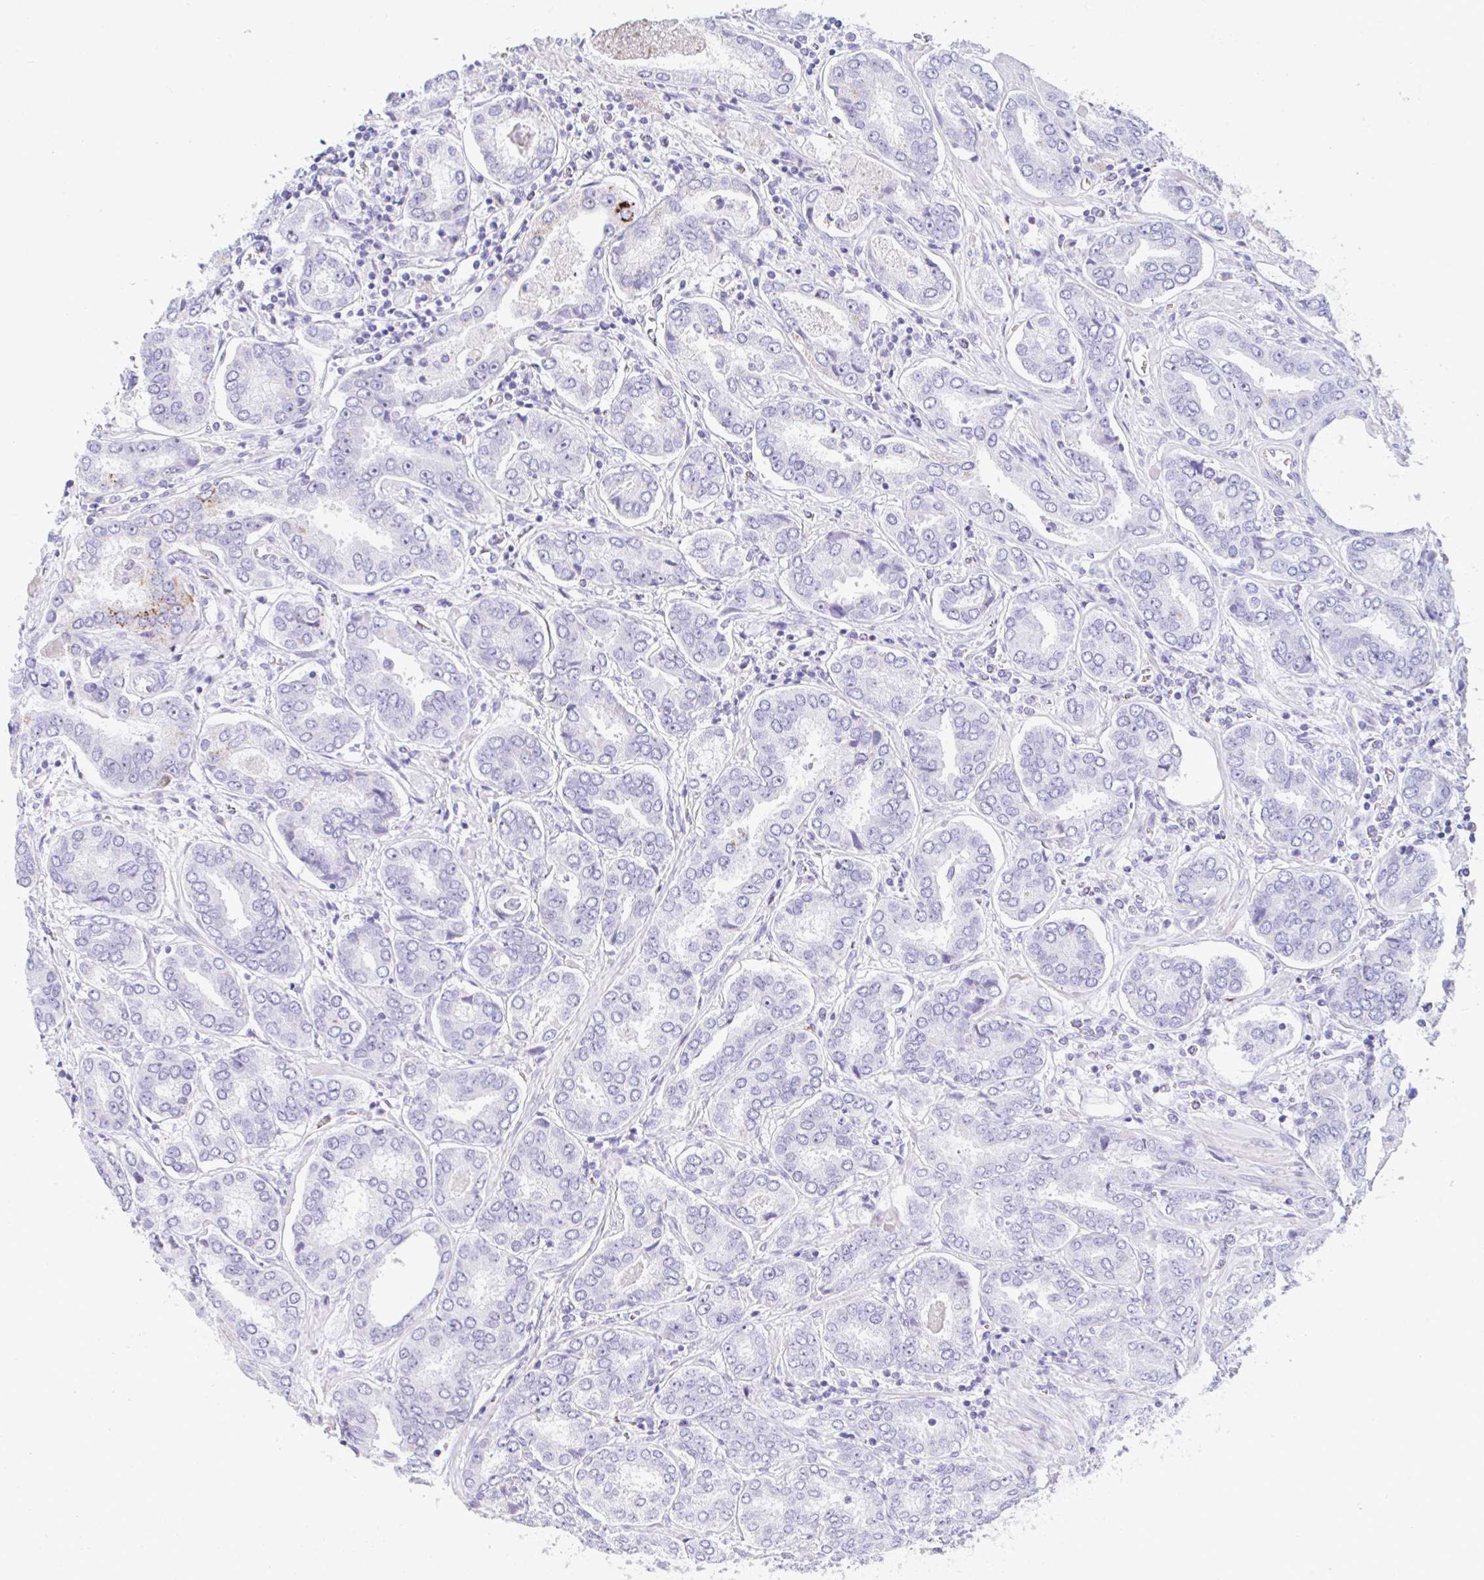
{"staining": {"intensity": "negative", "quantity": "none", "location": "none"}, "tissue": "prostate cancer", "cell_type": "Tumor cells", "image_type": "cancer", "snomed": [{"axis": "morphology", "description": "Adenocarcinoma, High grade"}, {"axis": "topography", "description": "Prostate"}], "caption": "The immunohistochemistry histopathology image has no significant staining in tumor cells of adenocarcinoma (high-grade) (prostate) tissue.", "gene": "NDUFAF8", "patient": {"sex": "male", "age": 72}}